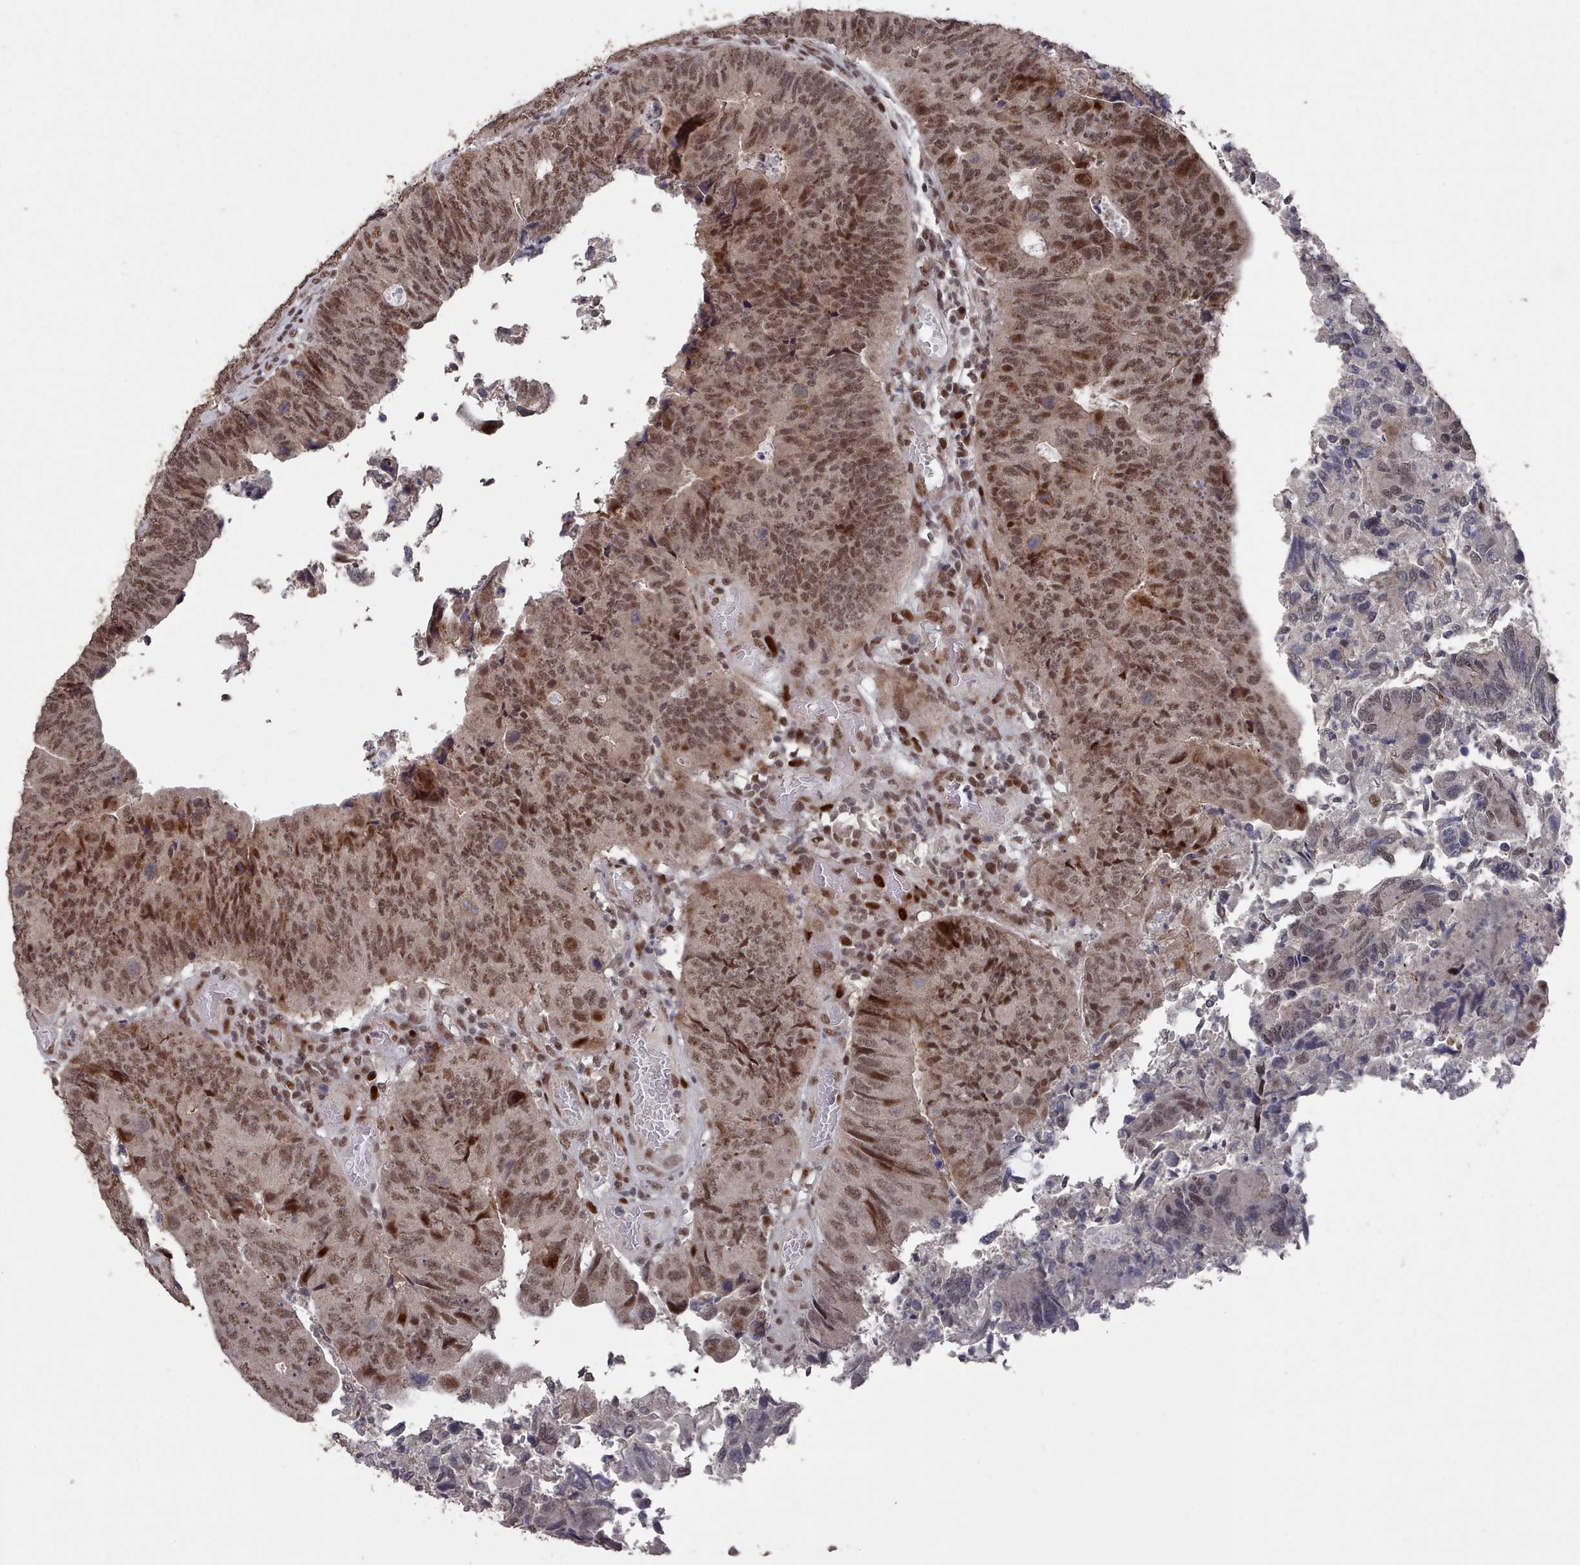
{"staining": {"intensity": "moderate", "quantity": ">75%", "location": "cytoplasmic/membranous,nuclear"}, "tissue": "colorectal cancer", "cell_type": "Tumor cells", "image_type": "cancer", "snomed": [{"axis": "morphology", "description": "Adenocarcinoma, NOS"}, {"axis": "topography", "description": "Colon"}], "caption": "Immunohistochemistry (IHC) (DAB (3,3'-diaminobenzidine)) staining of colorectal cancer reveals moderate cytoplasmic/membranous and nuclear protein staining in about >75% of tumor cells. (DAB IHC with brightfield microscopy, high magnification).", "gene": "PNRC2", "patient": {"sex": "female", "age": 67}}